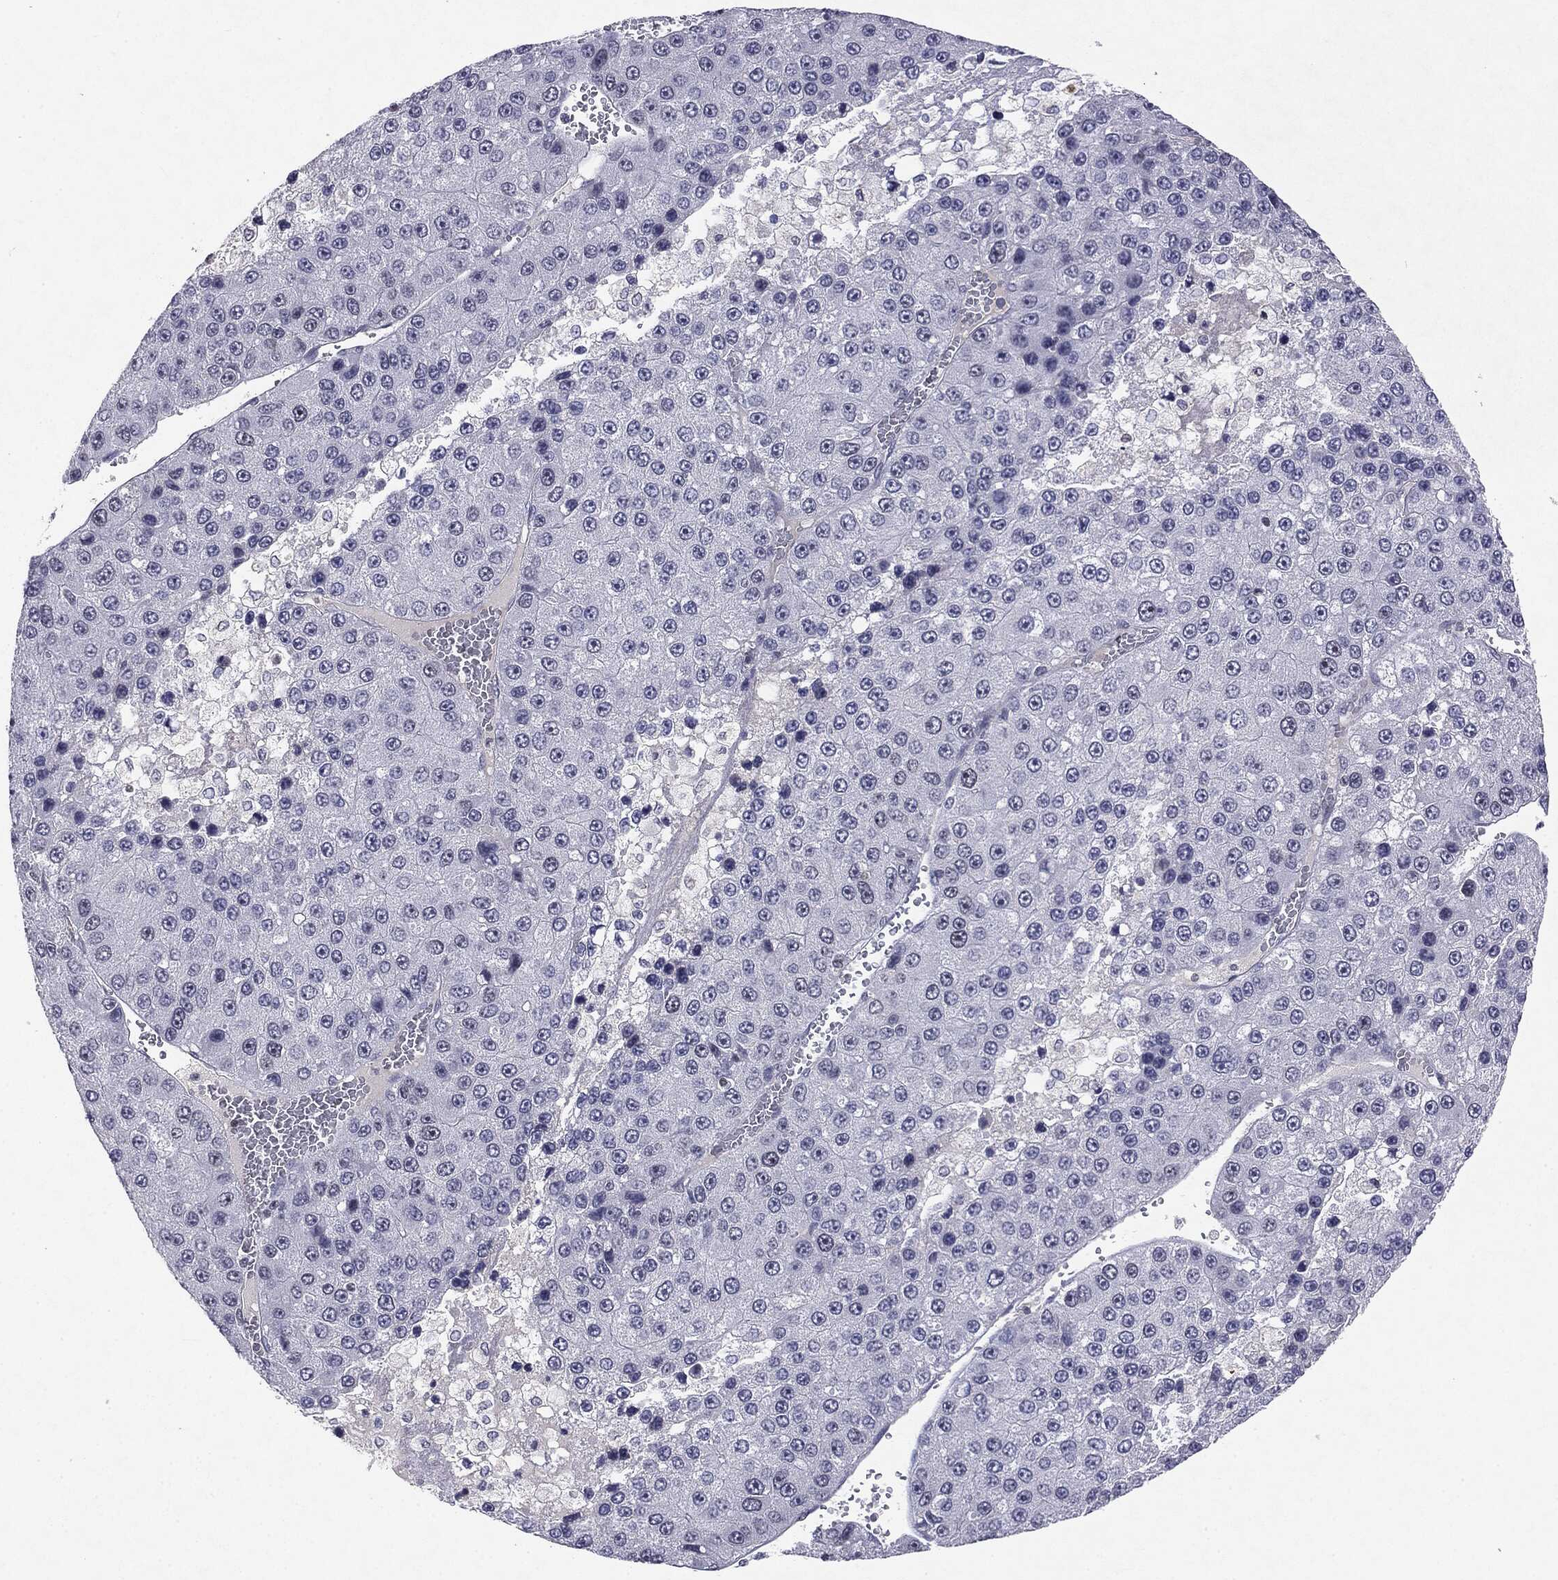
{"staining": {"intensity": "negative", "quantity": "none", "location": "none"}, "tissue": "liver cancer", "cell_type": "Tumor cells", "image_type": "cancer", "snomed": [{"axis": "morphology", "description": "Carcinoma, Hepatocellular, NOS"}, {"axis": "topography", "description": "Liver"}], "caption": "Tumor cells show no significant protein expression in hepatocellular carcinoma (liver).", "gene": "KIF2C", "patient": {"sex": "female", "age": 73}}